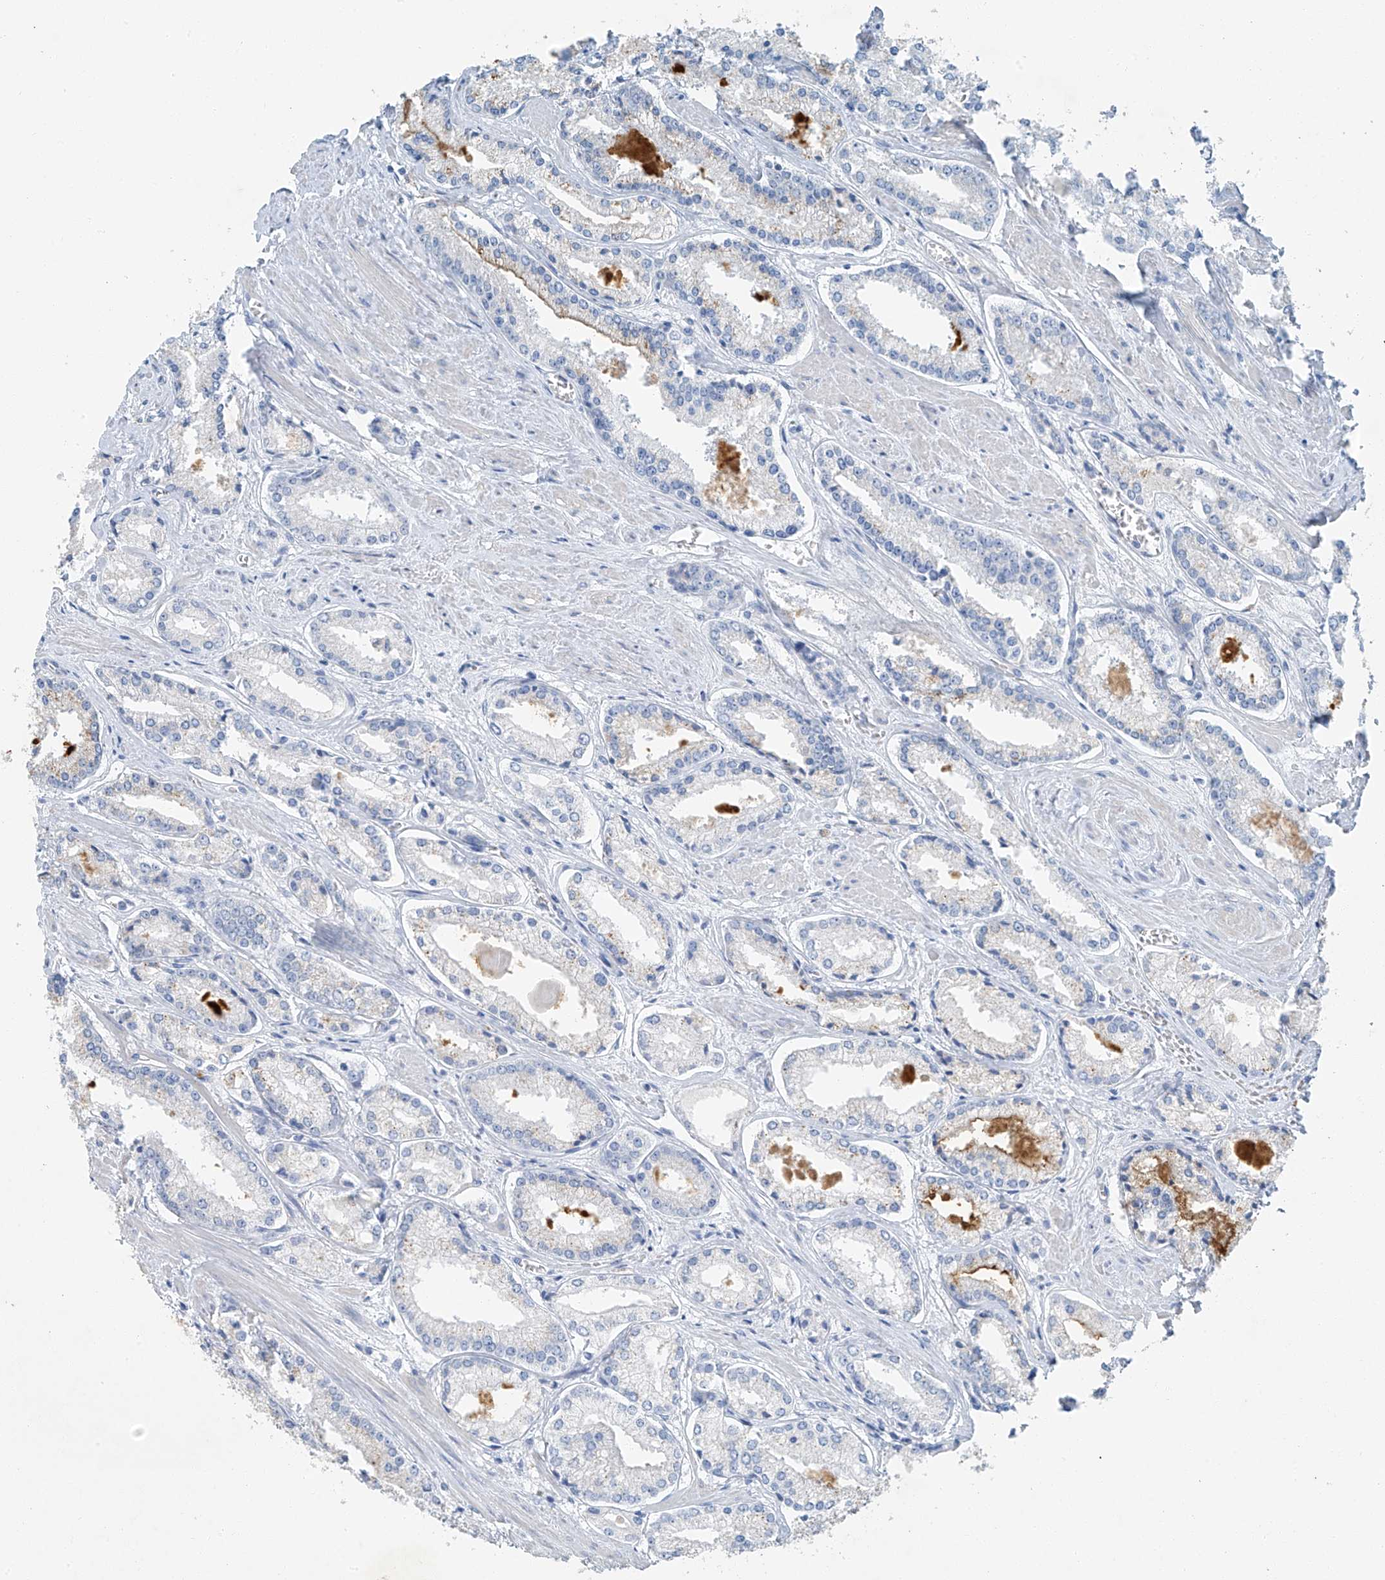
{"staining": {"intensity": "negative", "quantity": "none", "location": "none"}, "tissue": "prostate cancer", "cell_type": "Tumor cells", "image_type": "cancer", "snomed": [{"axis": "morphology", "description": "Adenocarcinoma, Low grade"}, {"axis": "topography", "description": "Prostate"}], "caption": "Low-grade adenocarcinoma (prostate) was stained to show a protein in brown. There is no significant positivity in tumor cells. (Brightfield microscopy of DAB (3,3'-diaminobenzidine) immunohistochemistry at high magnification).", "gene": "C1orf87", "patient": {"sex": "male", "age": 54}}